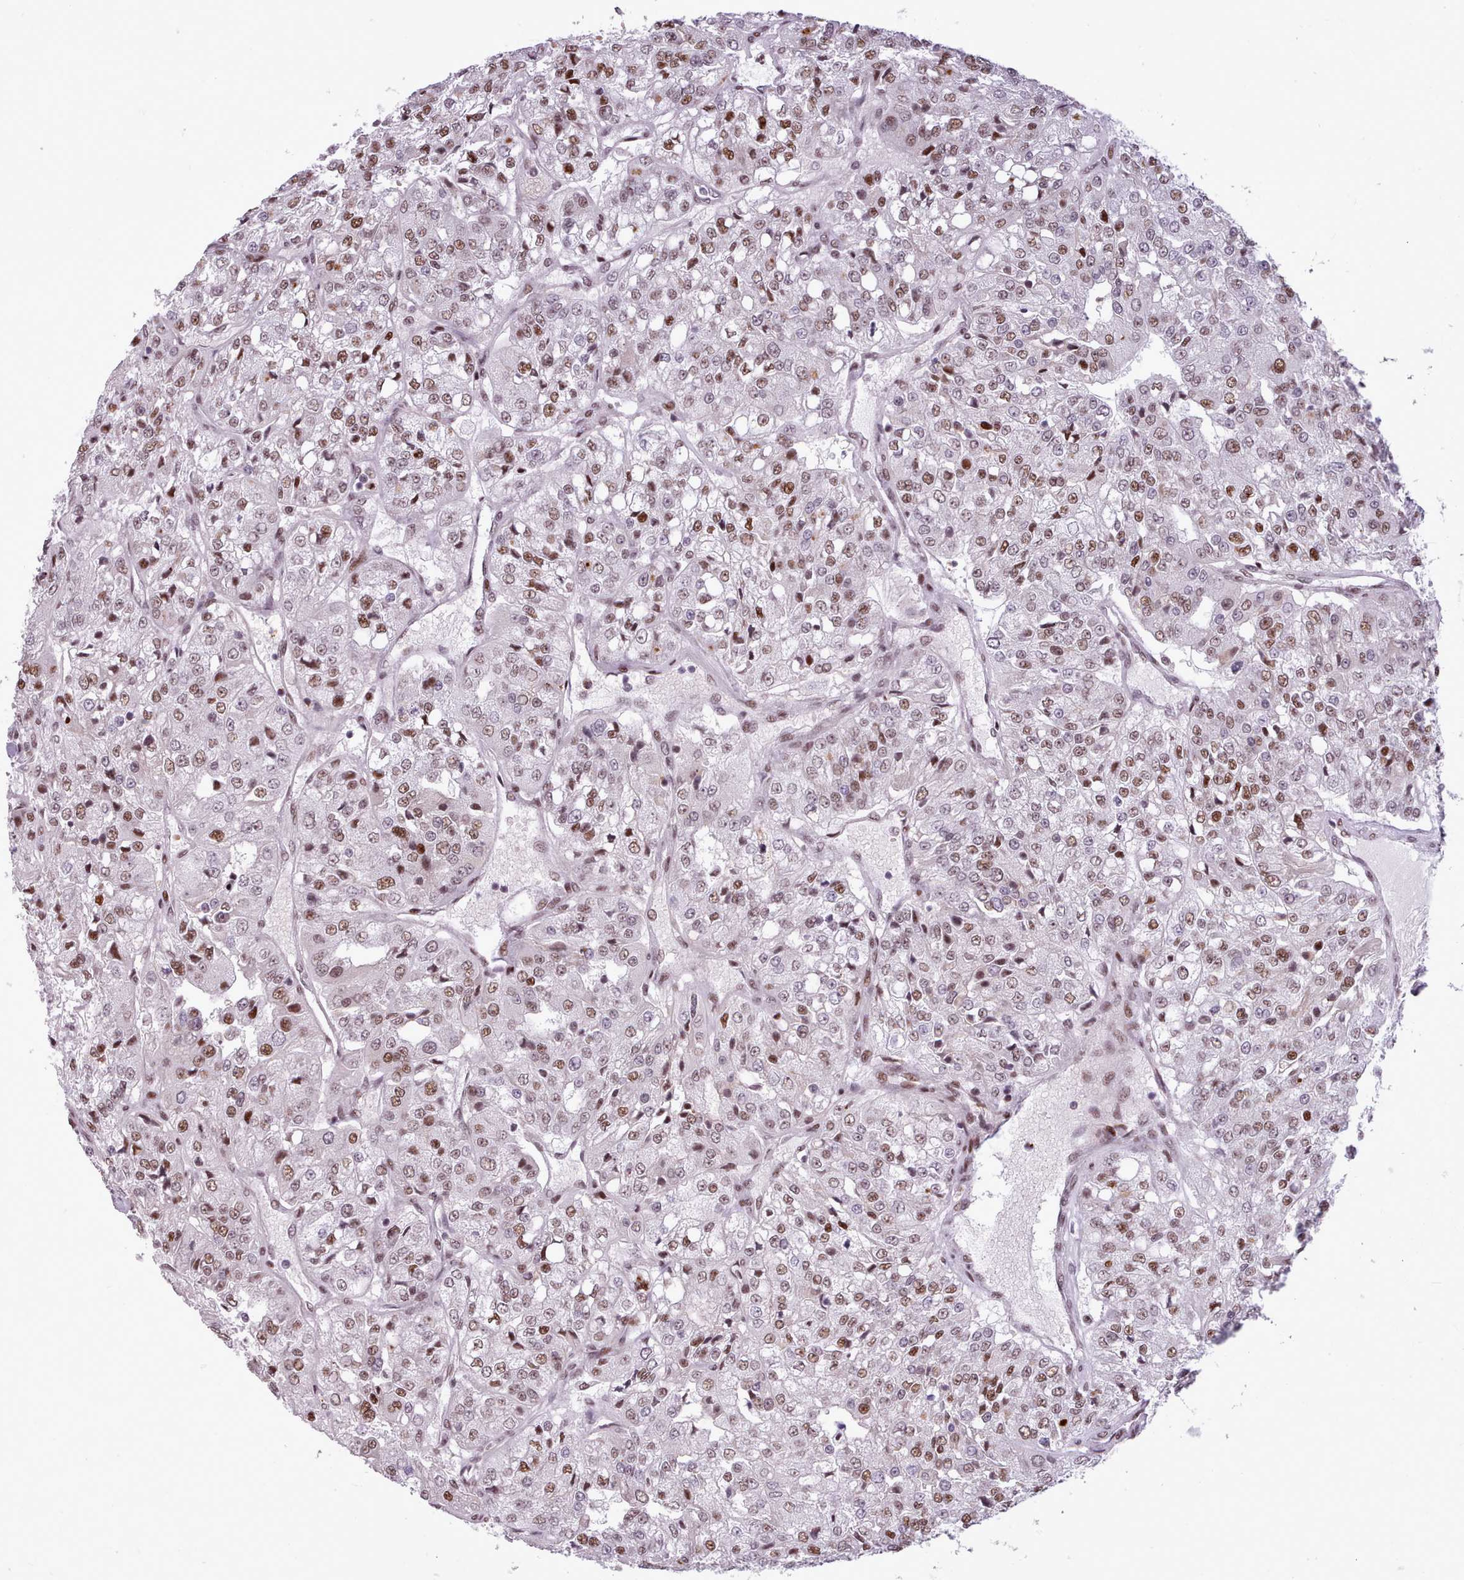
{"staining": {"intensity": "moderate", "quantity": ">75%", "location": "nuclear"}, "tissue": "renal cancer", "cell_type": "Tumor cells", "image_type": "cancer", "snomed": [{"axis": "morphology", "description": "Adenocarcinoma, NOS"}, {"axis": "topography", "description": "Kidney"}], "caption": "Renal adenocarcinoma tissue displays moderate nuclear staining in approximately >75% of tumor cells The protein is shown in brown color, while the nuclei are stained blue.", "gene": "SRSF4", "patient": {"sex": "female", "age": 63}}